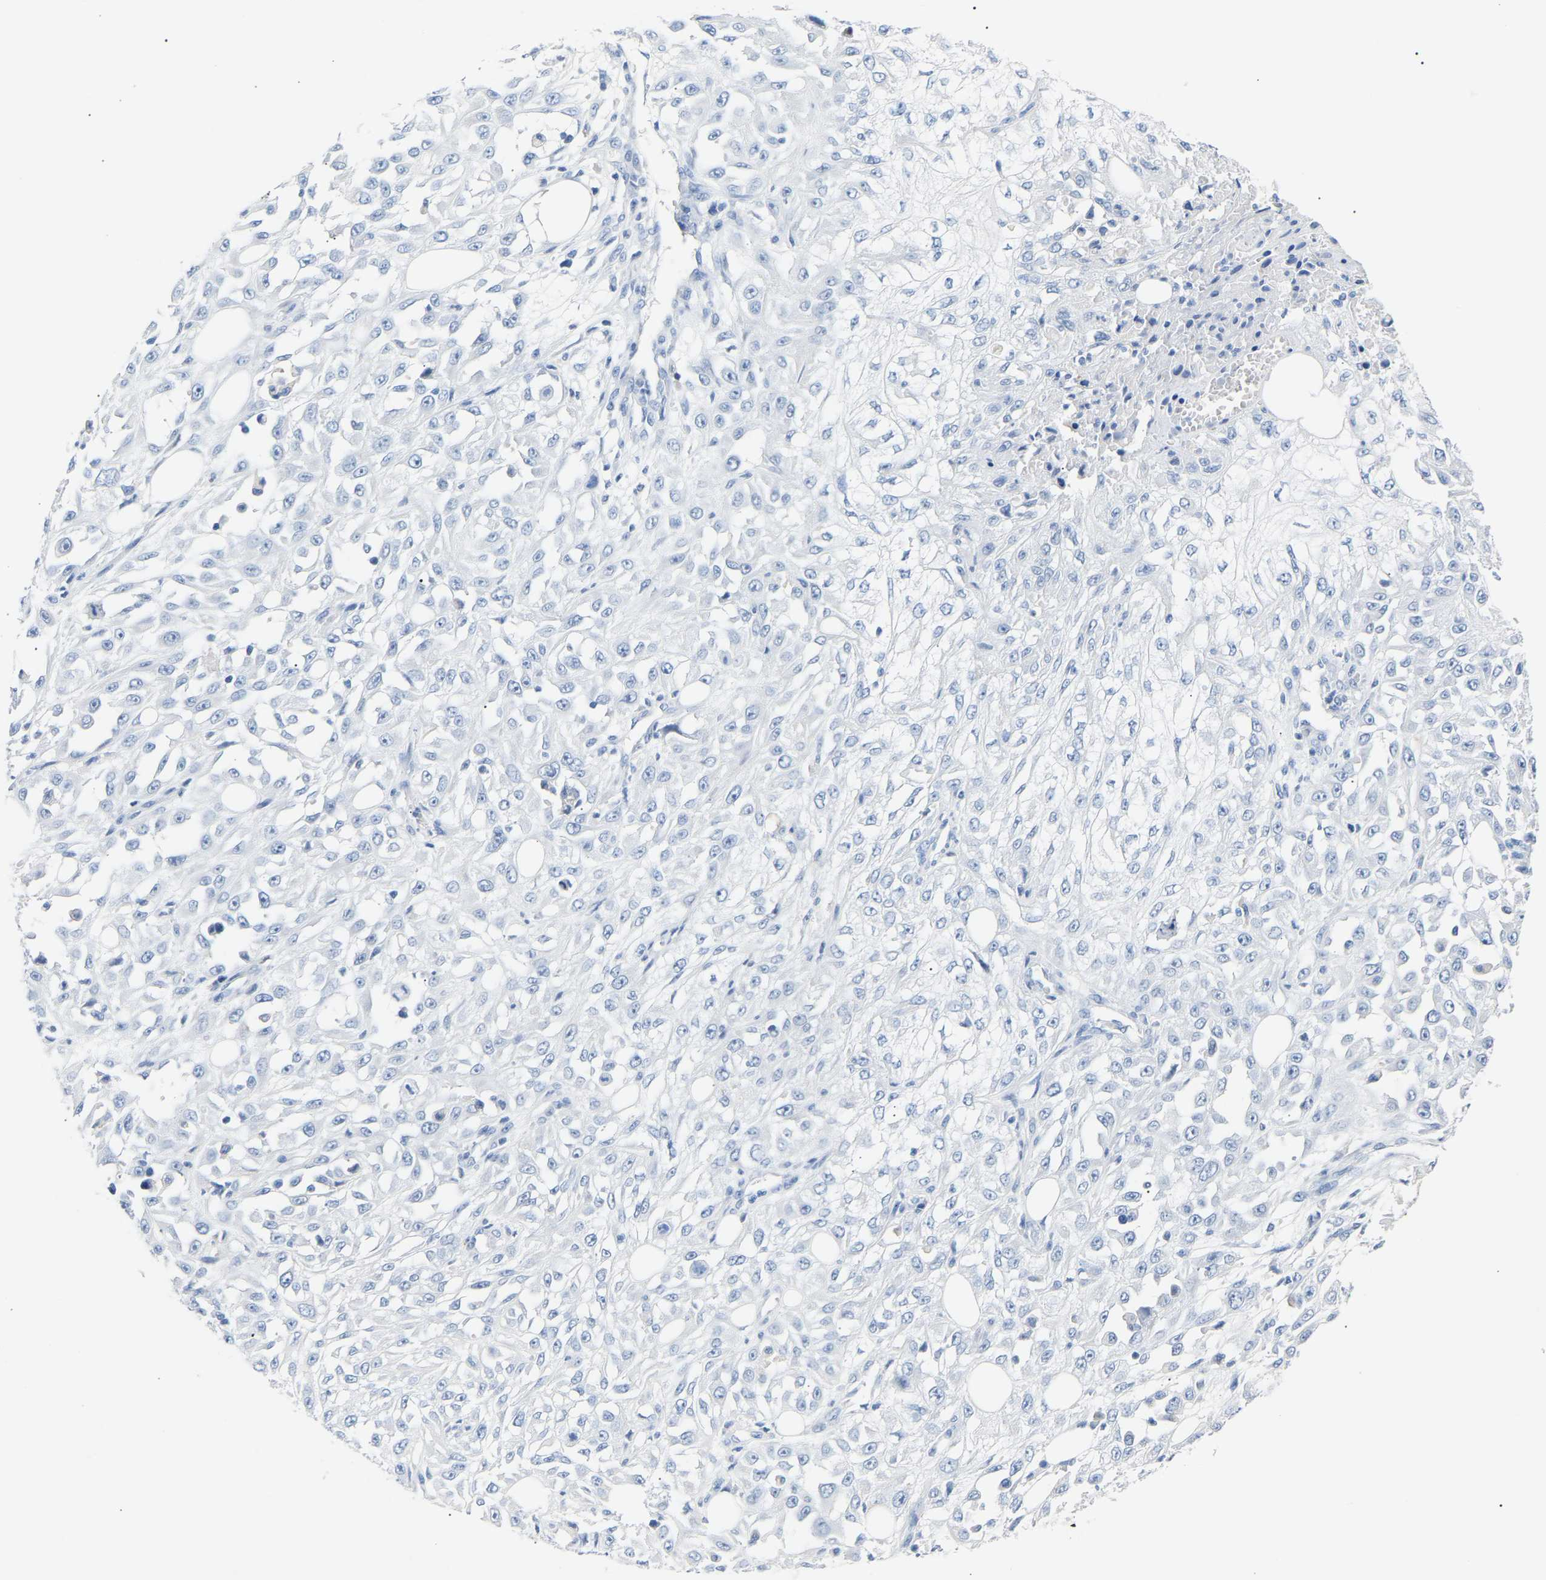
{"staining": {"intensity": "negative", "quantity": "none", "location": "none"}, "tissue": "skin cancer", "cell_type": "Tumor cells", "image_type": "cancer", "snomed": [{"axis": "morphology", "description": "Squamous cell carcinoma, NOS"}, {"axis": "morphology", "description": "Squamous cell carcinoma, metastatic, NOS"}, {"axis": "topography", "description": "Skin"}, {"axis": "topography", "description": "Lymph node"}], "caption": "The histopathology image displays no staining of tumor cells in skin cancer (squamous cell carcinoma).", "gene": "PEX1", "patient": {"sex": "male", "age": 75}}